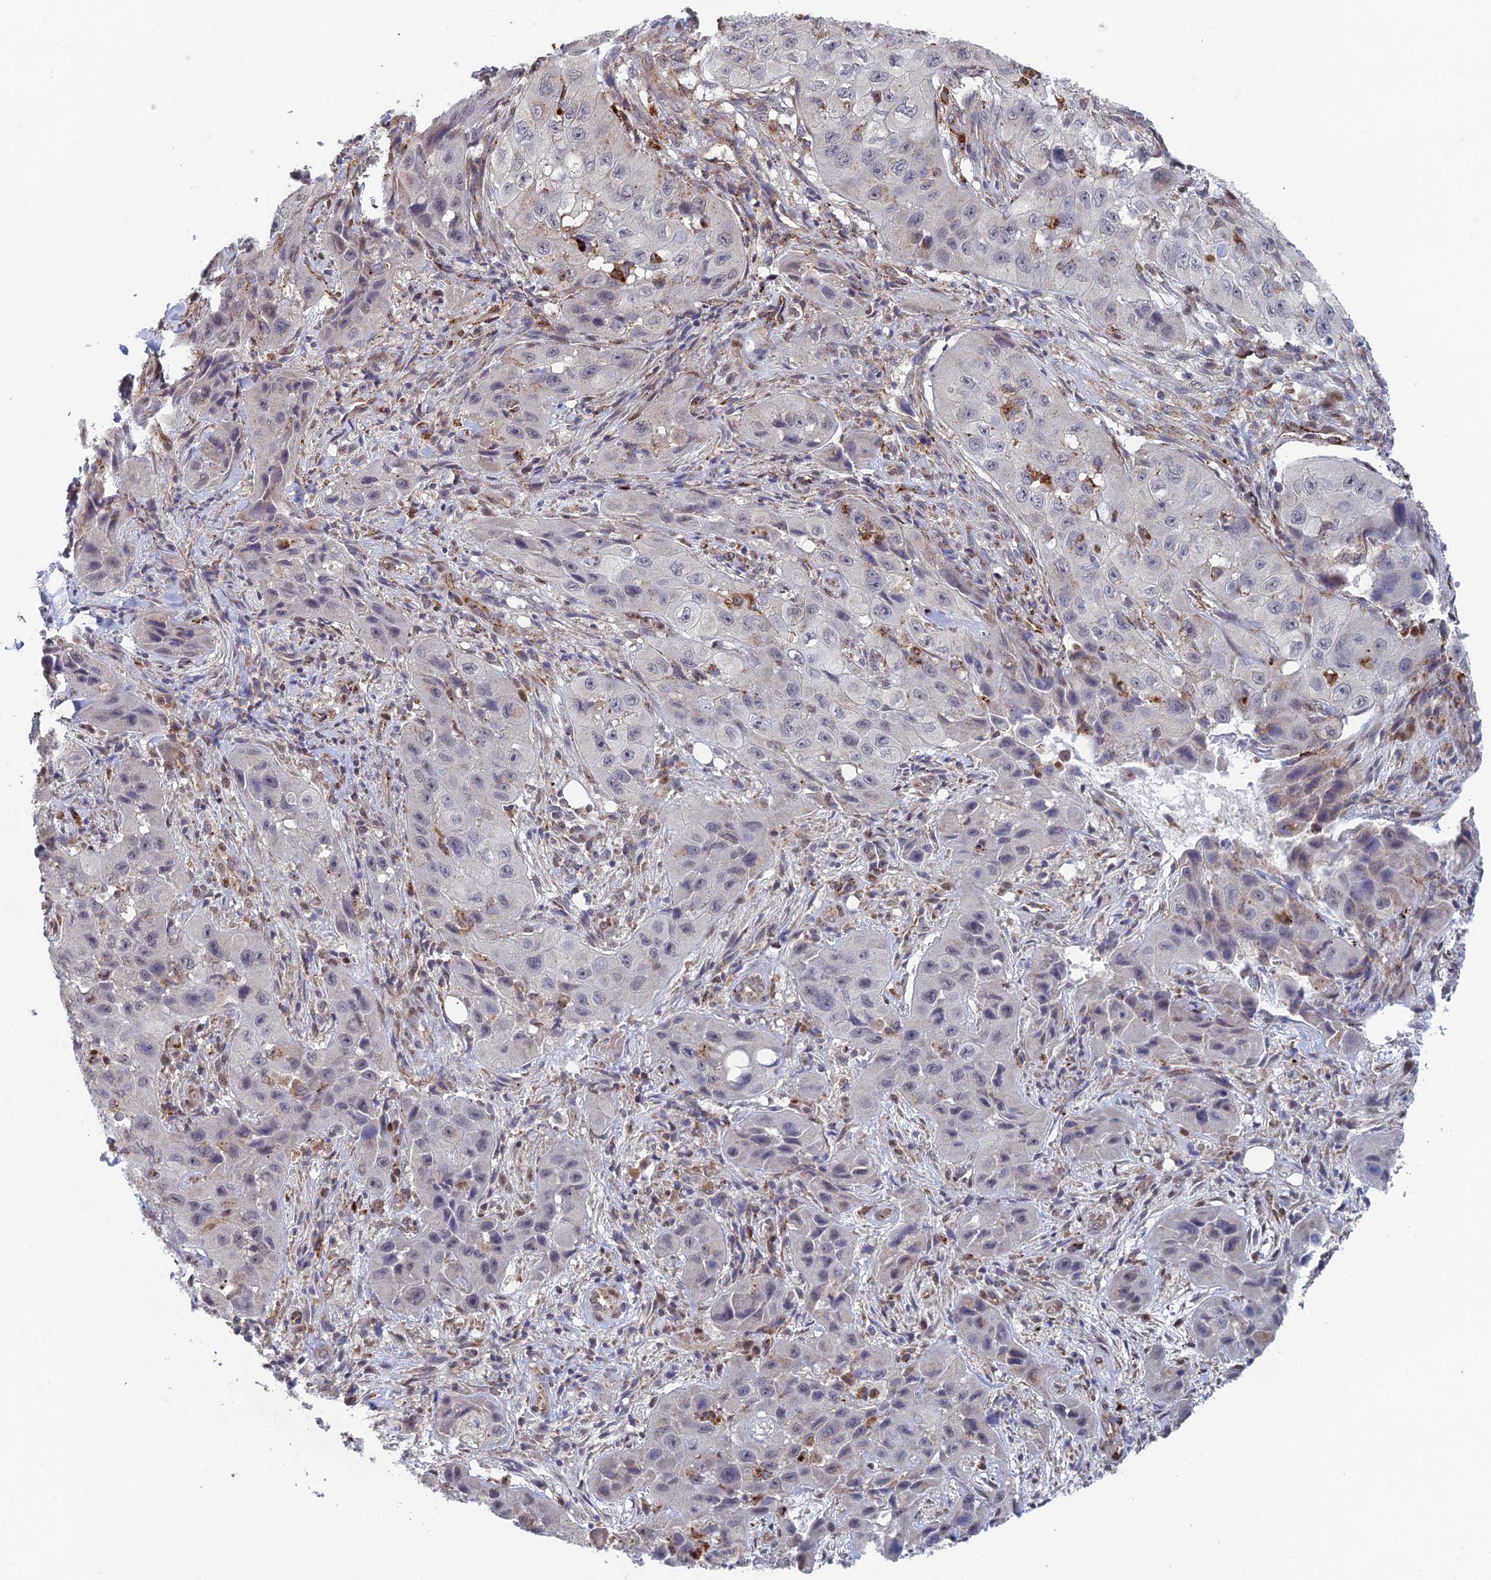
{"staining": {"intensity": "negative", "quantity": "none", "location": "none"}, "tissue": "skin cancer", "cell_type": "Tumor cells", "image_type": "cancer", "snomed": [{"axis": "morphology", "description": "Squamous cell carcinoma, NOS"}, {"axis": "topography", "description": "Skin"}, {"axis": "topography", "description": "Subcutis"}], "caption": "Immunohistochemistry image of skin cancer (squamous cell carcinoma) stained for a protein (brown), which displays no positivity in tumor cells.", "gene": "FOXS1", "patient": {"sex": "male", "age": 73}}